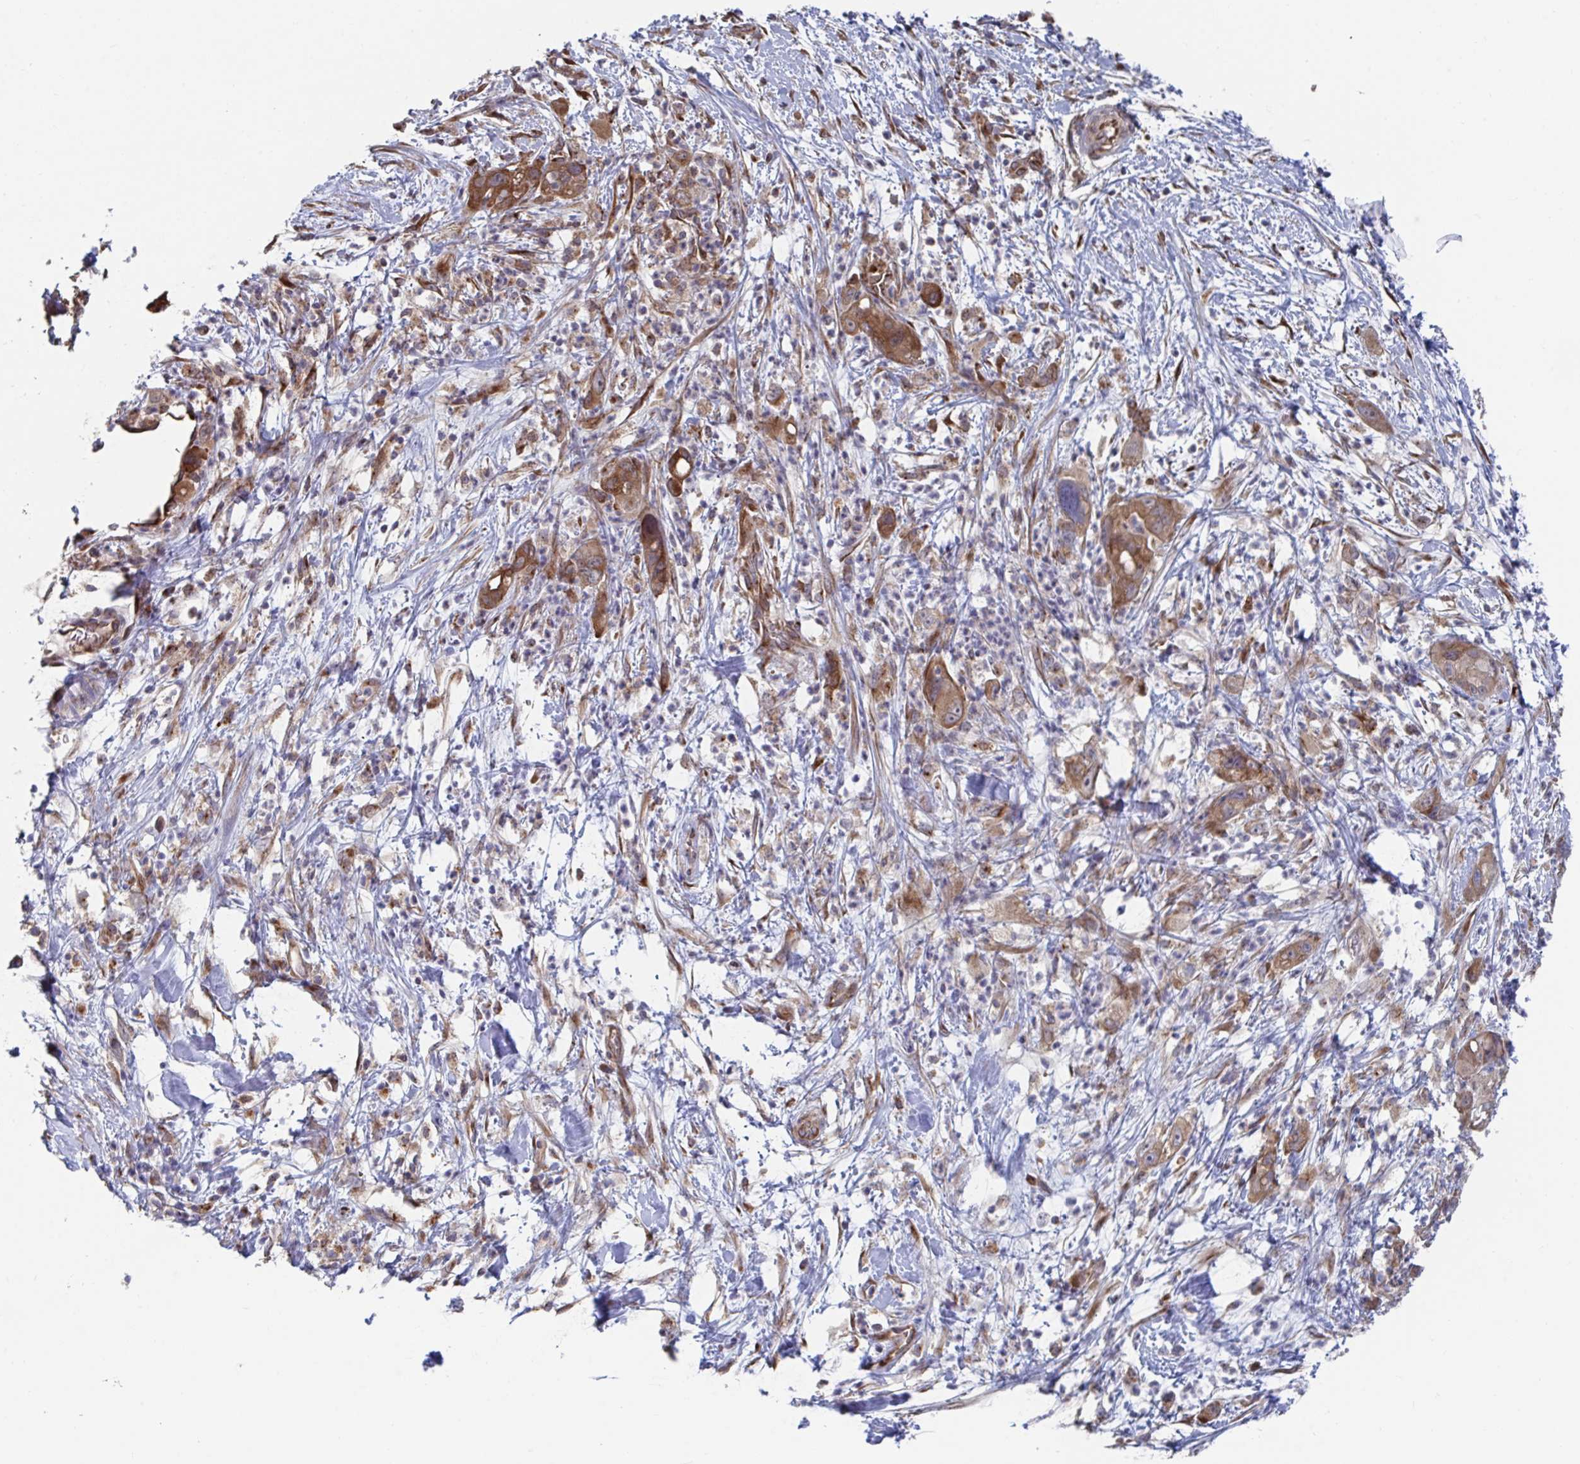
{"staining": {"intensity": "moderate", "quantity": ">75%", "location": "cytoplasmic/membranous"}, "tissue": "pancreatic cancer", "cell_type": "Tumor cells", "image_type": "cancer", "snomed": [{"axis": "morphology", "description": "Adenocarcinoma, NOS"}, {"axis": "topography", "description": "Pancreas"}], "caption": "About >75% of tumor cells in human pancreatic cancer (adenocarcinoma) reveal moderate cytoplasmic/membranous protein staining as visualized by brown immunohistochemical staining.", "gene": "FJX1", "patient": {"sex": "male", "age": 68}}